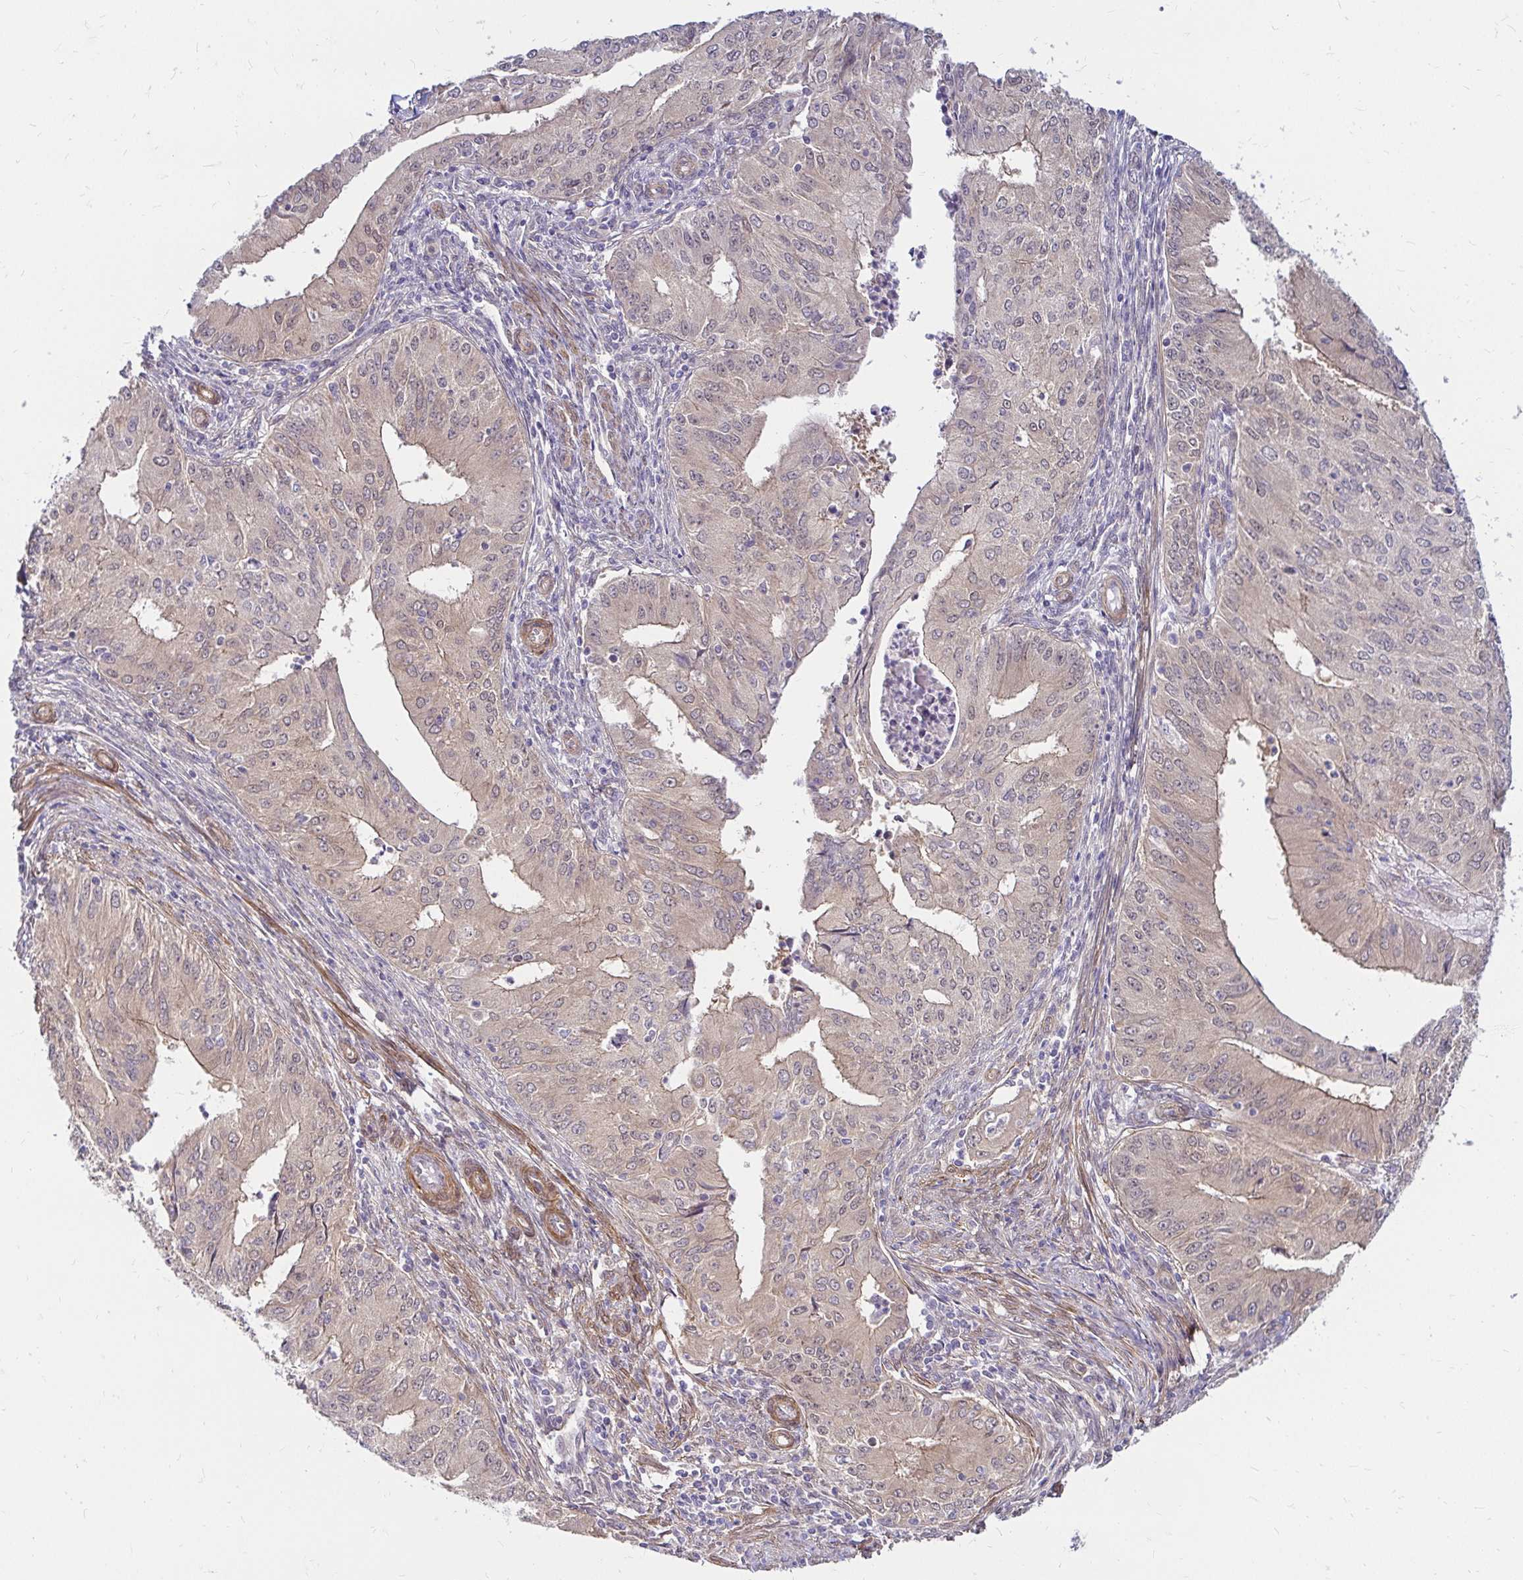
{"staining": {"intensity": "weak", "quantity": "25%-75%", "location": "cytoplasmic/membranous"}, "tissue": "endometrial cancer", "cell_type": "Tumor cells", "image_type": "cancer", "snomed": [{"axis": "morphology", "description": "Adenocarcinoma, NOS"}, {"axis": "topography", "description": "Endometrium"}], "caption": "DAB immunohistochemical staining of adenocarcinoma (endometrial) reveals weak cytoplasmic/membranous protein expression in about 25%-75% of tumor cells.", "gene": "YAP1", "patient": {"sex": "female", "age": 50}}